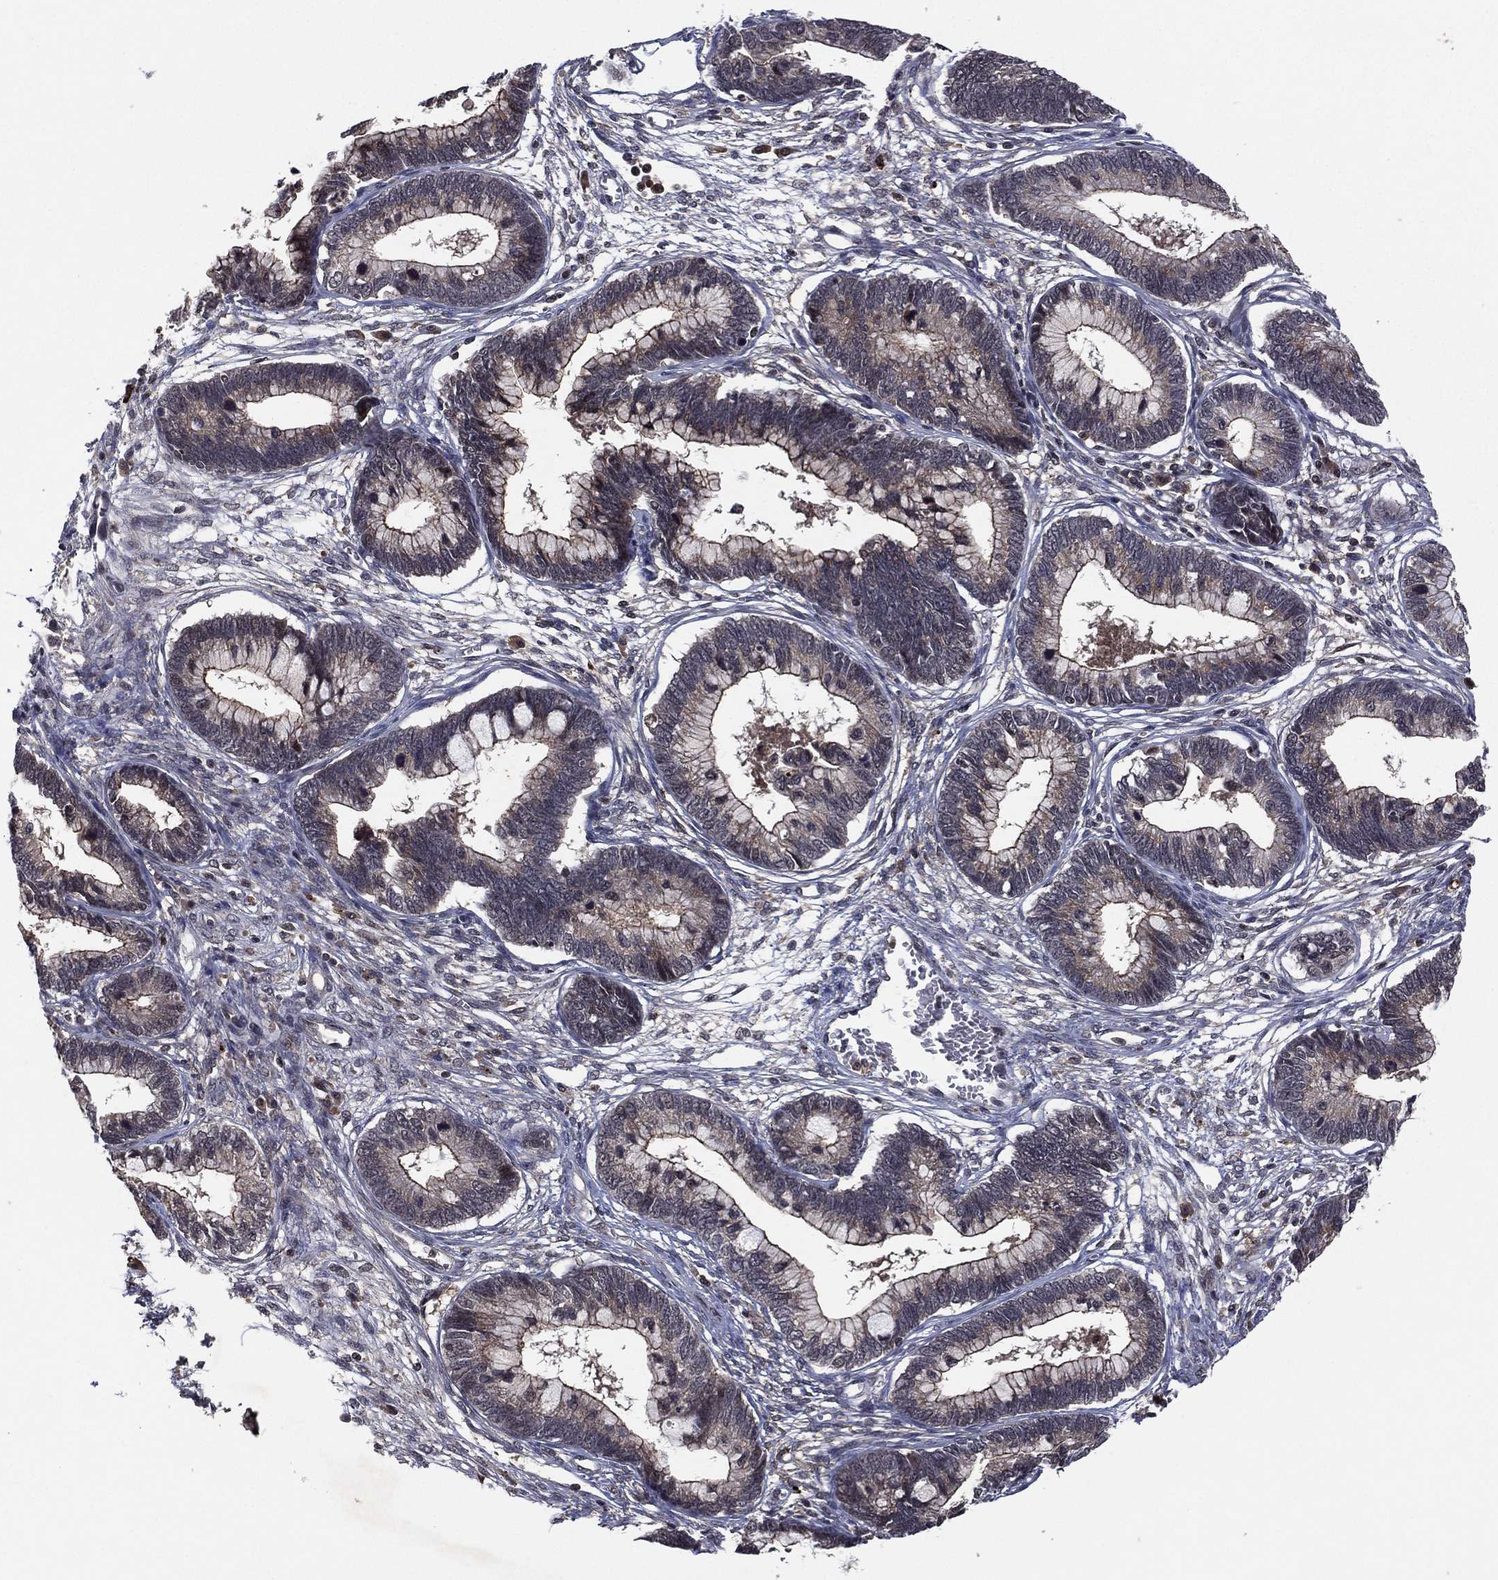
{"staining": {"intensity": "moderate", "quantity": "<25%", "location": "cytoplasmic/membranous"}, "tissue": "cervical cancer", "cell_type": "Tumor cells", "image_type": "cancer", "snomed": [{"axis": "morphology", "description": "Adenocarcinoma, NOS"}, {"axis": "topography", "description": "Cervix"}], "caption": "Immunohistochemical staining of cervical cancer shows low levels of moderate cytoplasmic/membranous positivity in about <25% of tumor cells.", "gene": "ATG4B", "patient": {"sex": "female", "age": 44}}